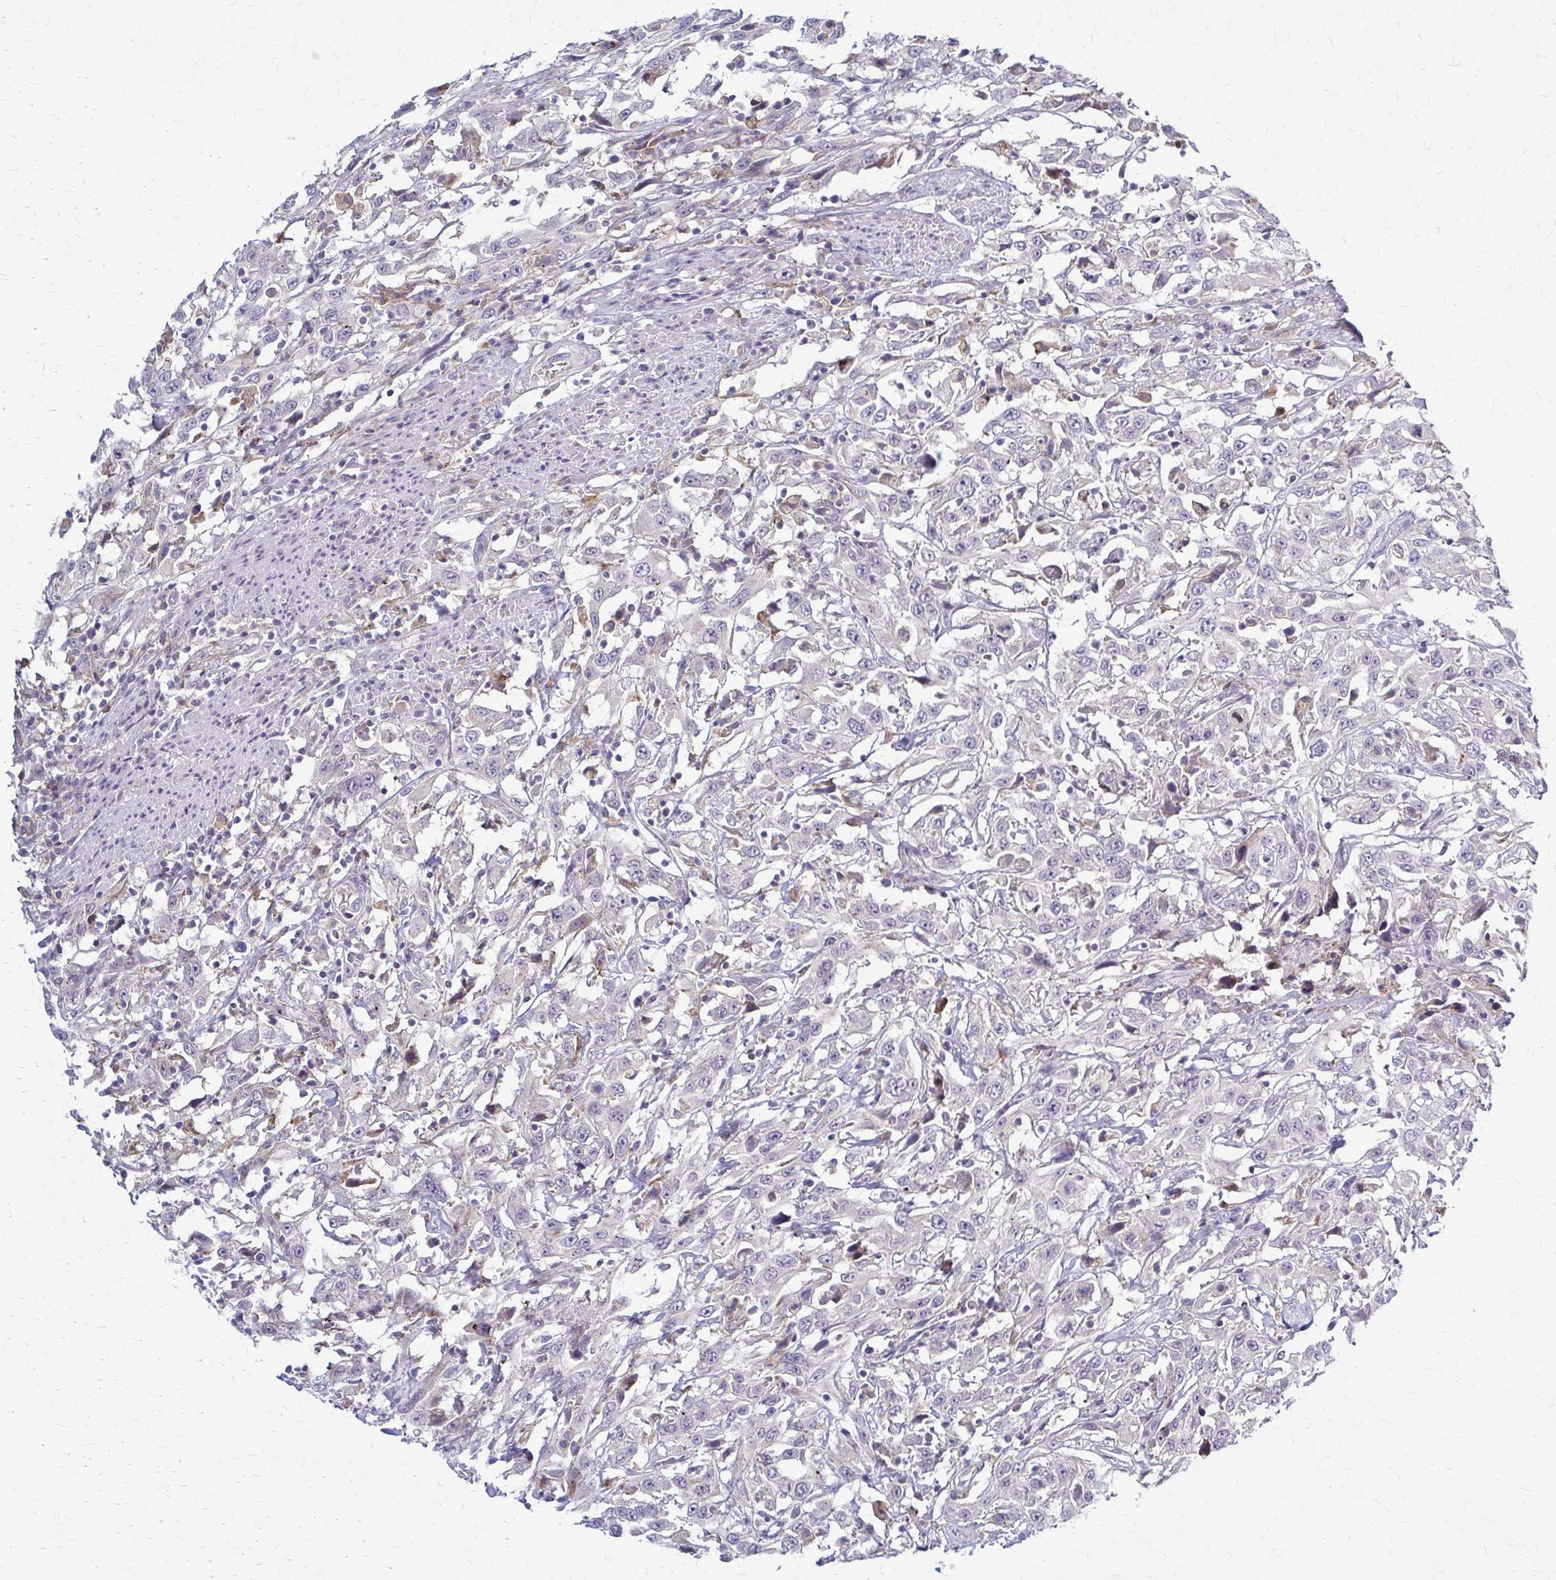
{"staining": {"intensity": "negative", "quantity": "none", "location": "none"}, "tissue": "urothelial cancer", "cell_type": "Tumor cells", "image_type": "cancer", "snomed": [{"axis": "morphology", "description": "Urothelial carcinoma, High grade"}, {"axis": "topography", "description": "Urinary bladder"}], "caption": "Image shows no protein expression in tumor cells of urothelial carcinoma (high-grade) tissue.", "gene": "RHOBTB2", "patient": {"sex": "male", "age": 61}}